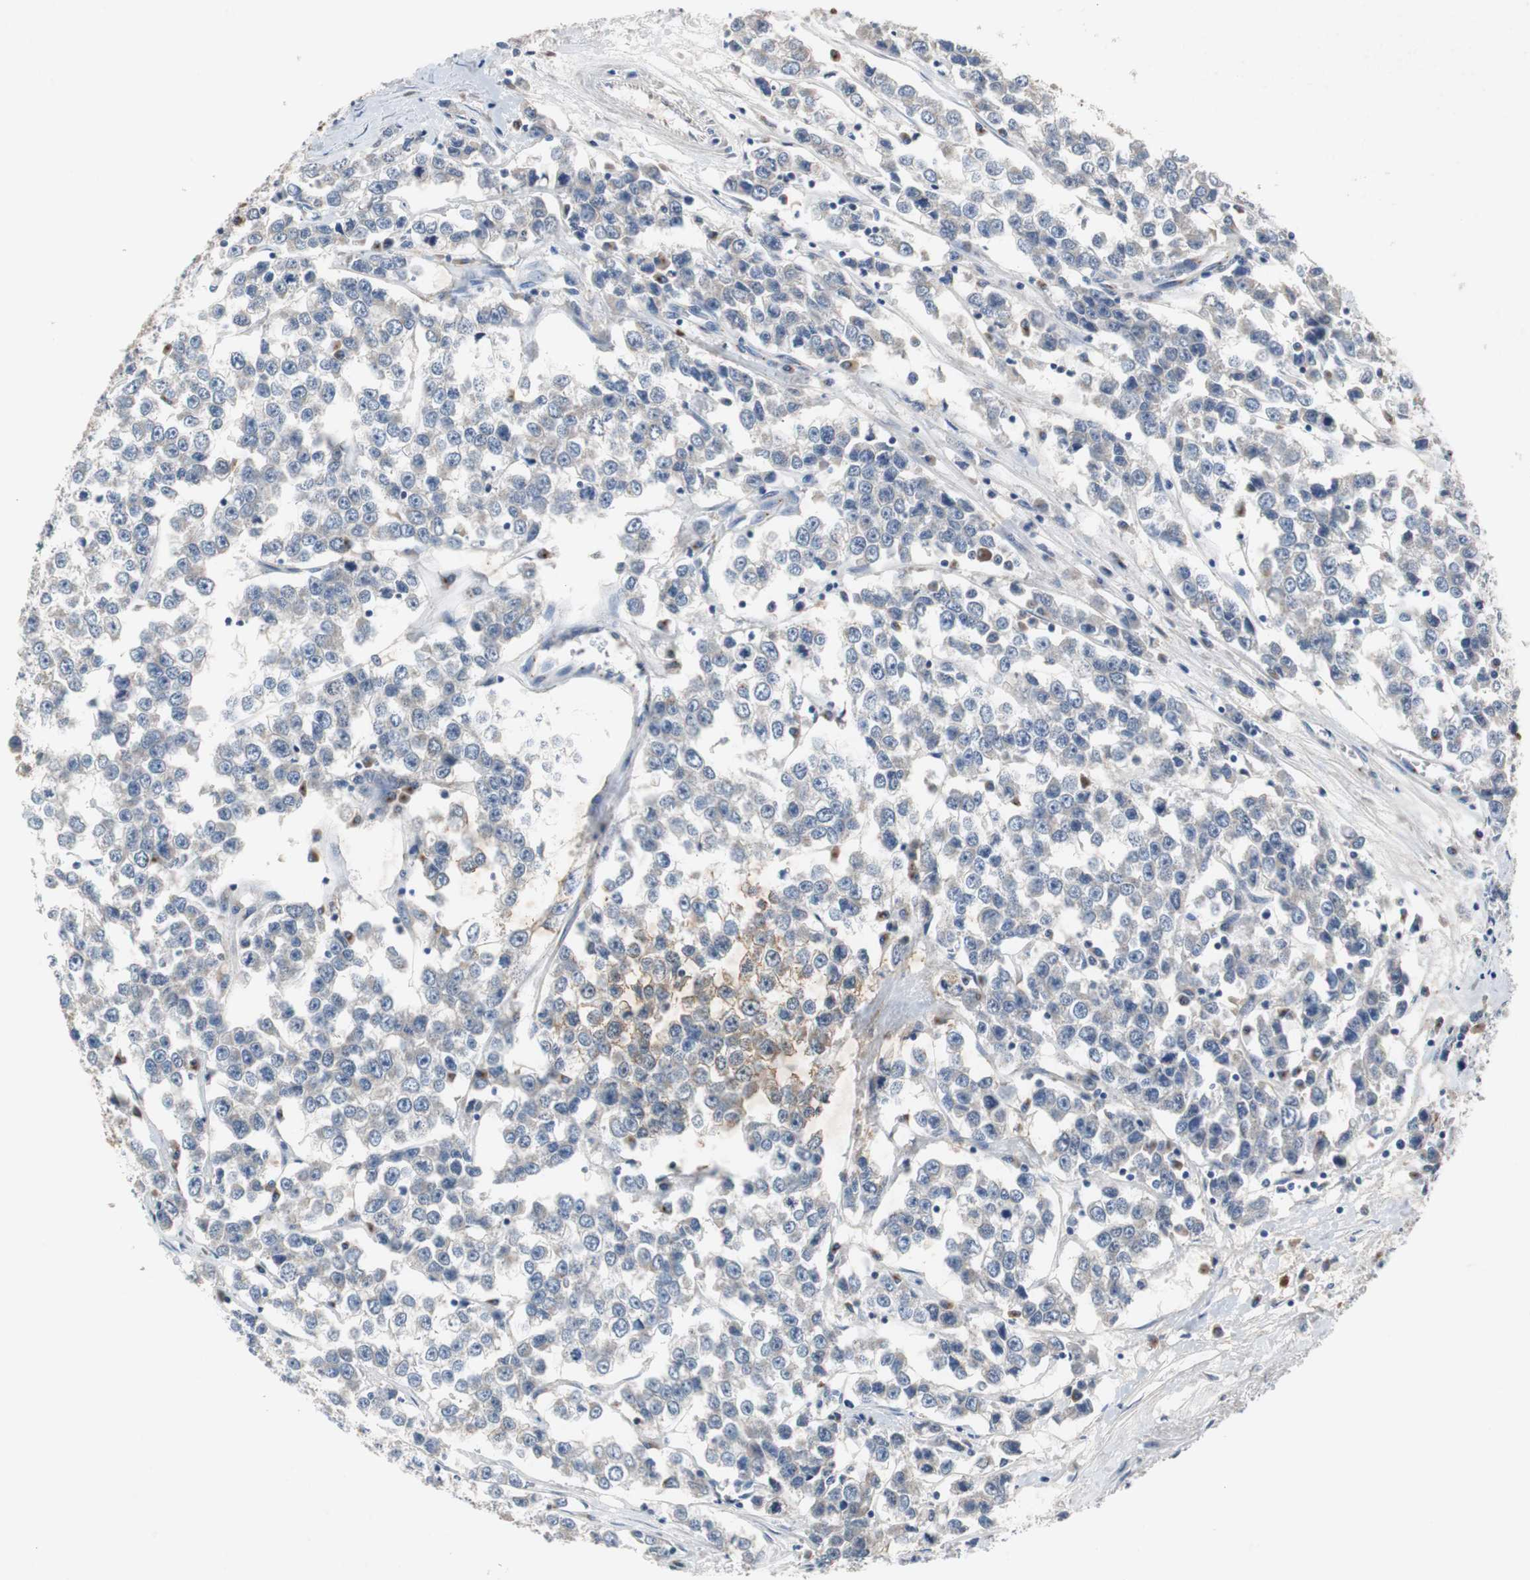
{"staining": {"intensity": "moderate", "quantity": "25%-75%", "location": "cytoplasmic/membranous"}, "tissue": "testis cancer", "cell_type": "Tumor cells", "image_type": "cancer", "snomed": [{"axis": "morphology", "description": "Seminoma, NOS"}, {"axis": "morphology", "description": "Carcinoma, Embryonal, NOS"}, {"axis": "topography", "description": "Testis"}], "caption": "Tumor cells reveal medium levels of moderate cytoplasmic/membranous staining in about 25%-75% of cells in testis cancer (seminoma).", "gene": "CALB2", "patient": {"sex": "male", "age": 52}}